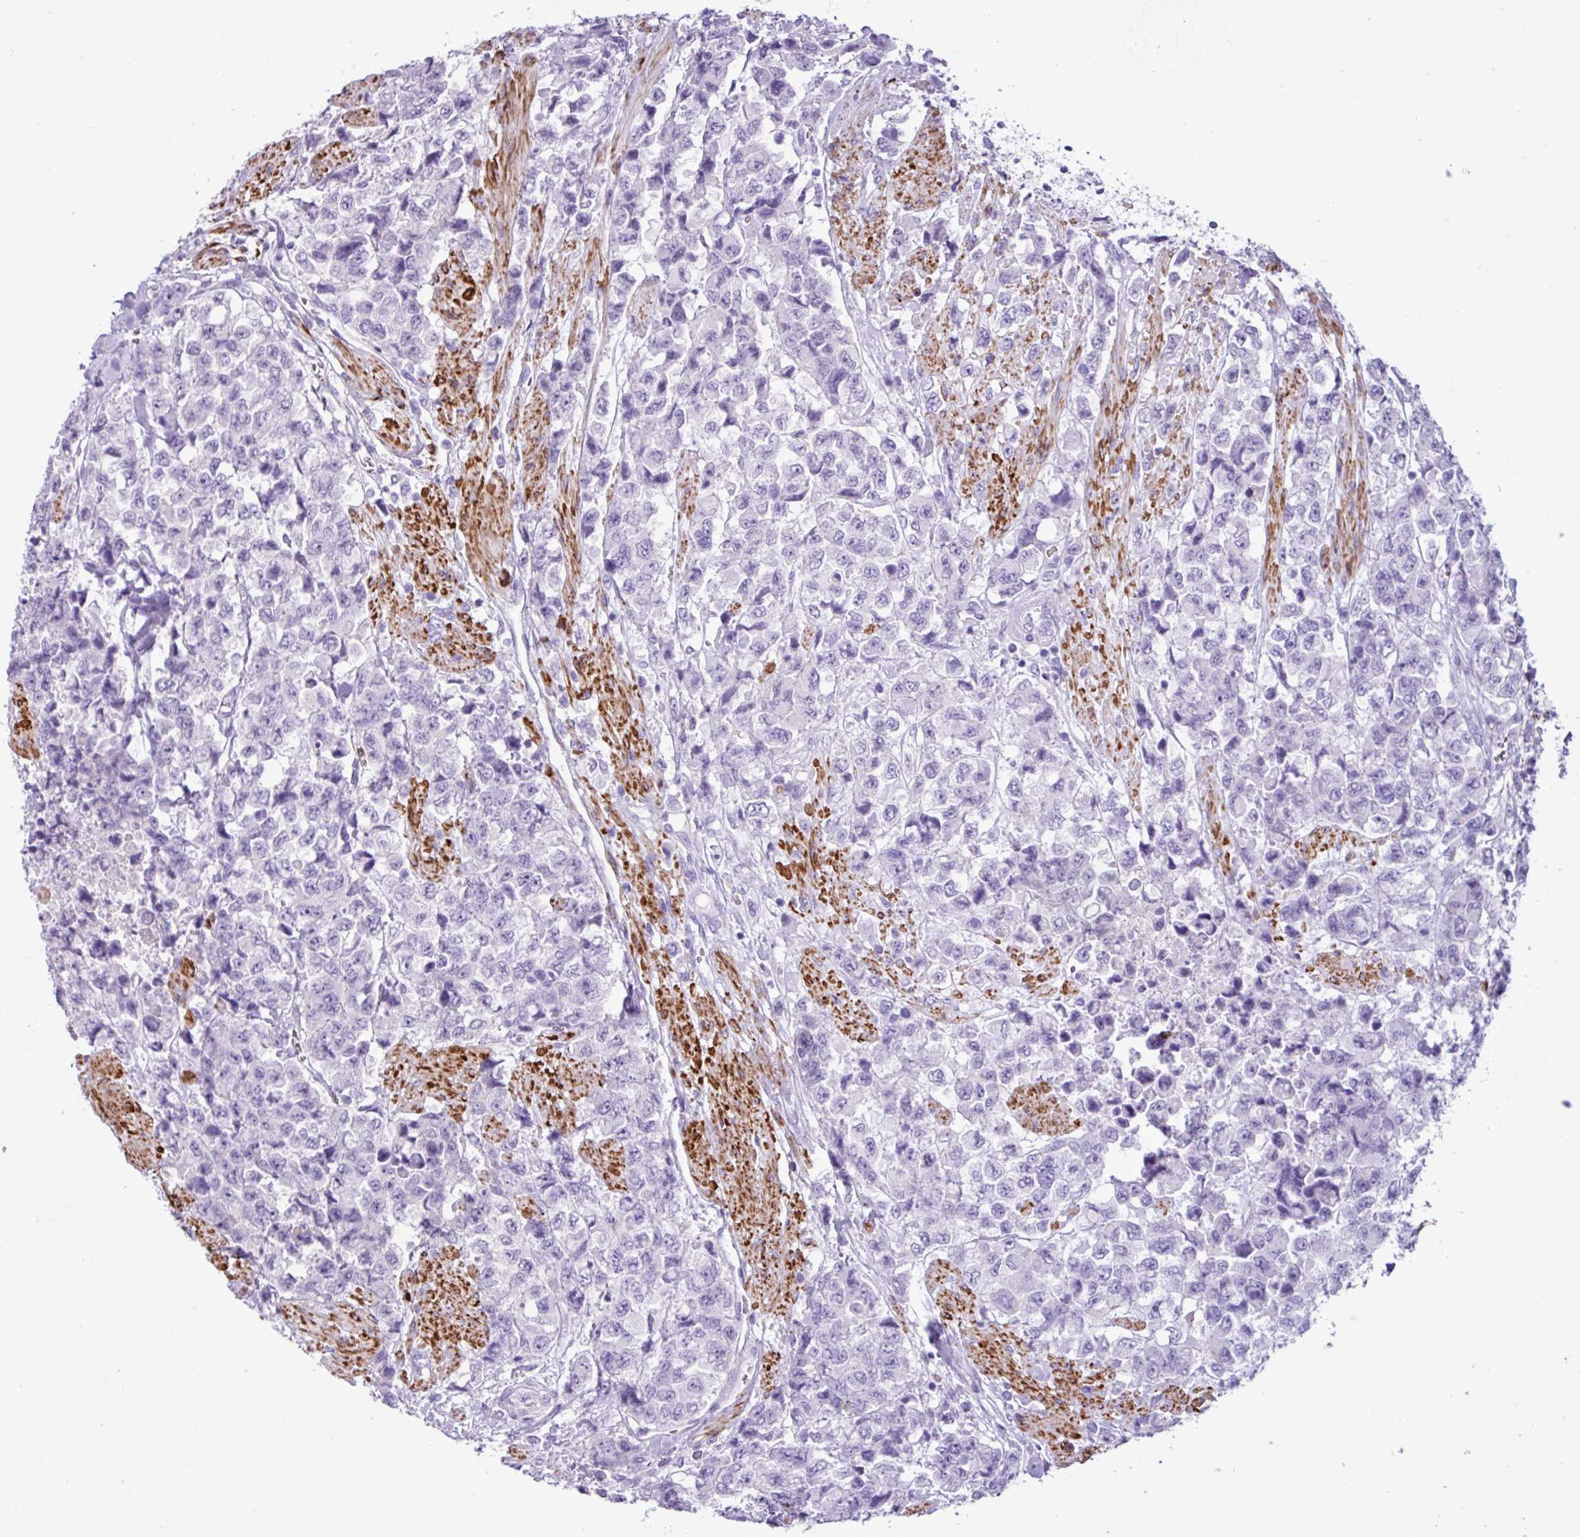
{"staining": {"intensity": "negative", "quantity": "none", "location": "none"}, "tissue": "urothelial cancer", "cell_type": "Tumor cells", "image_type": "cancer", "snomed": [{"axis": "morphology", "description": "Urothelial carcinoma, High grade"}, {"axis": "topography", "description": "Urinary bladder"}], "caption": "Tumor cells are negative for brown protein staining in high-grade urothelial carcinoma.", "gene": "ZSCAN5A", "patient": {"sex": "female", "age": 78}}